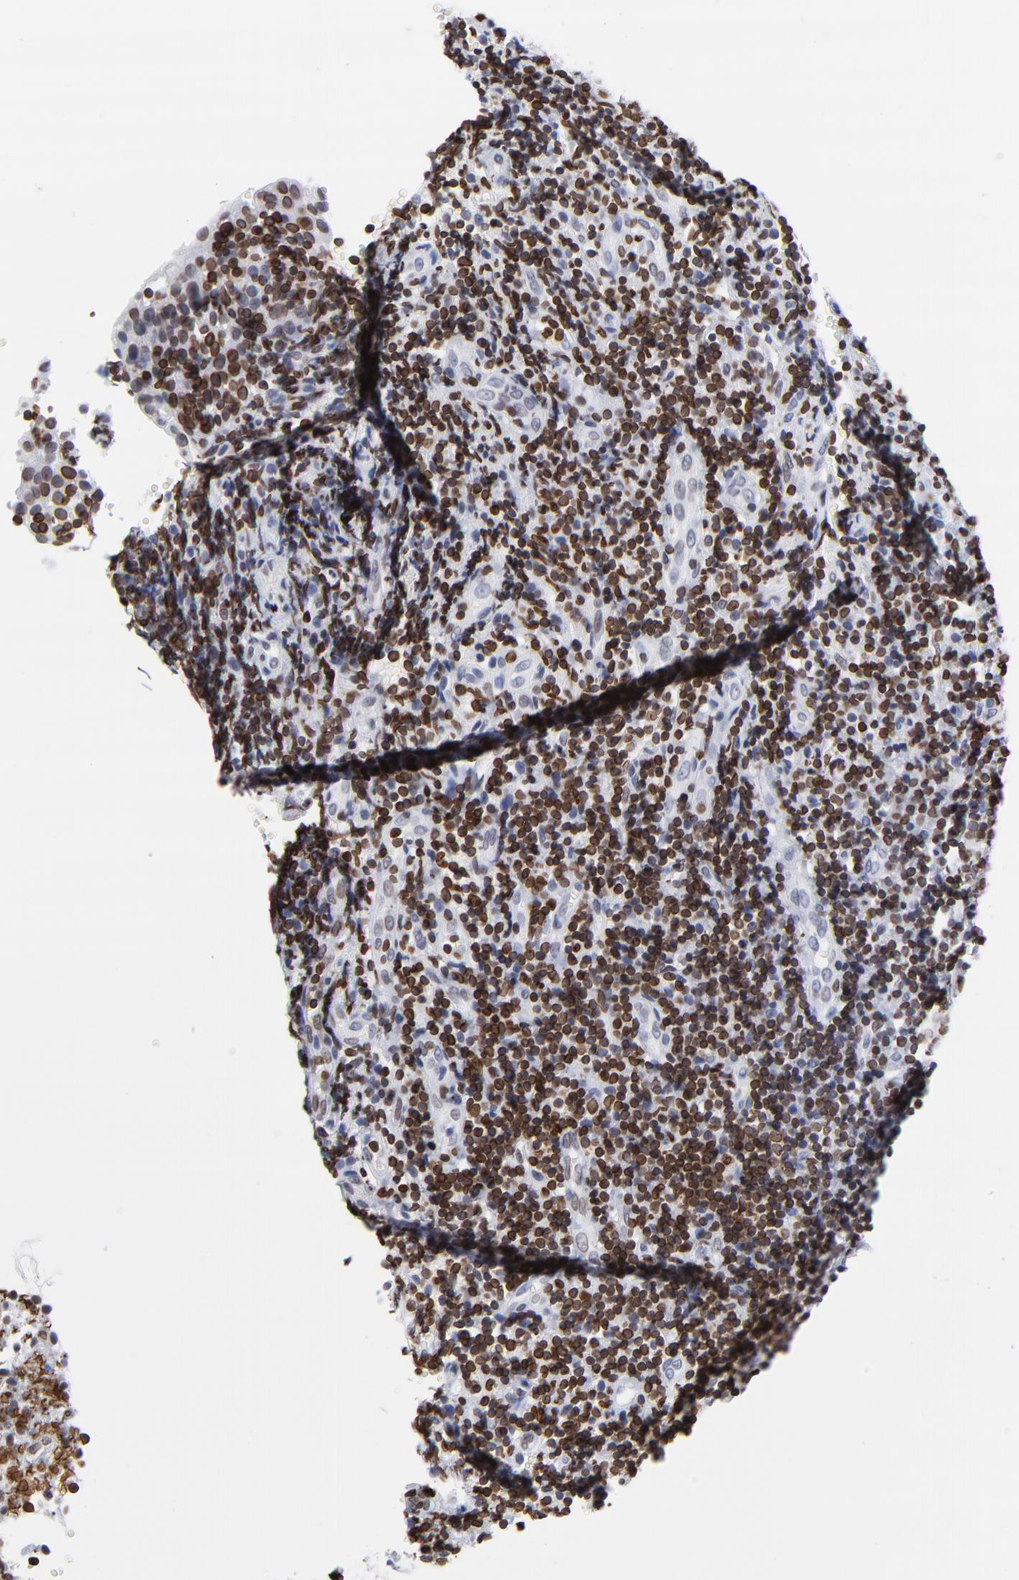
{"staining": {"intensity": "strong", "quantity": ">75%", "location": "cytoplasmic/membranous,nuclear"}, "tissue": "tonsil", "cell_type": "Germinal center cells", "image_type": "normal", "snomed": [{"axis": "morphology", "description": "Normal tissue, NOS"}, {"axis": "topography", "description": "Tonsil"}], "caption": "Strong cytoplasmic/membranous,nuclear positivity is identified in about >75% of germinal center cells in normal tonsil.", "gene": "THAP7", "patient": {"sex": "female", "age": 40}}